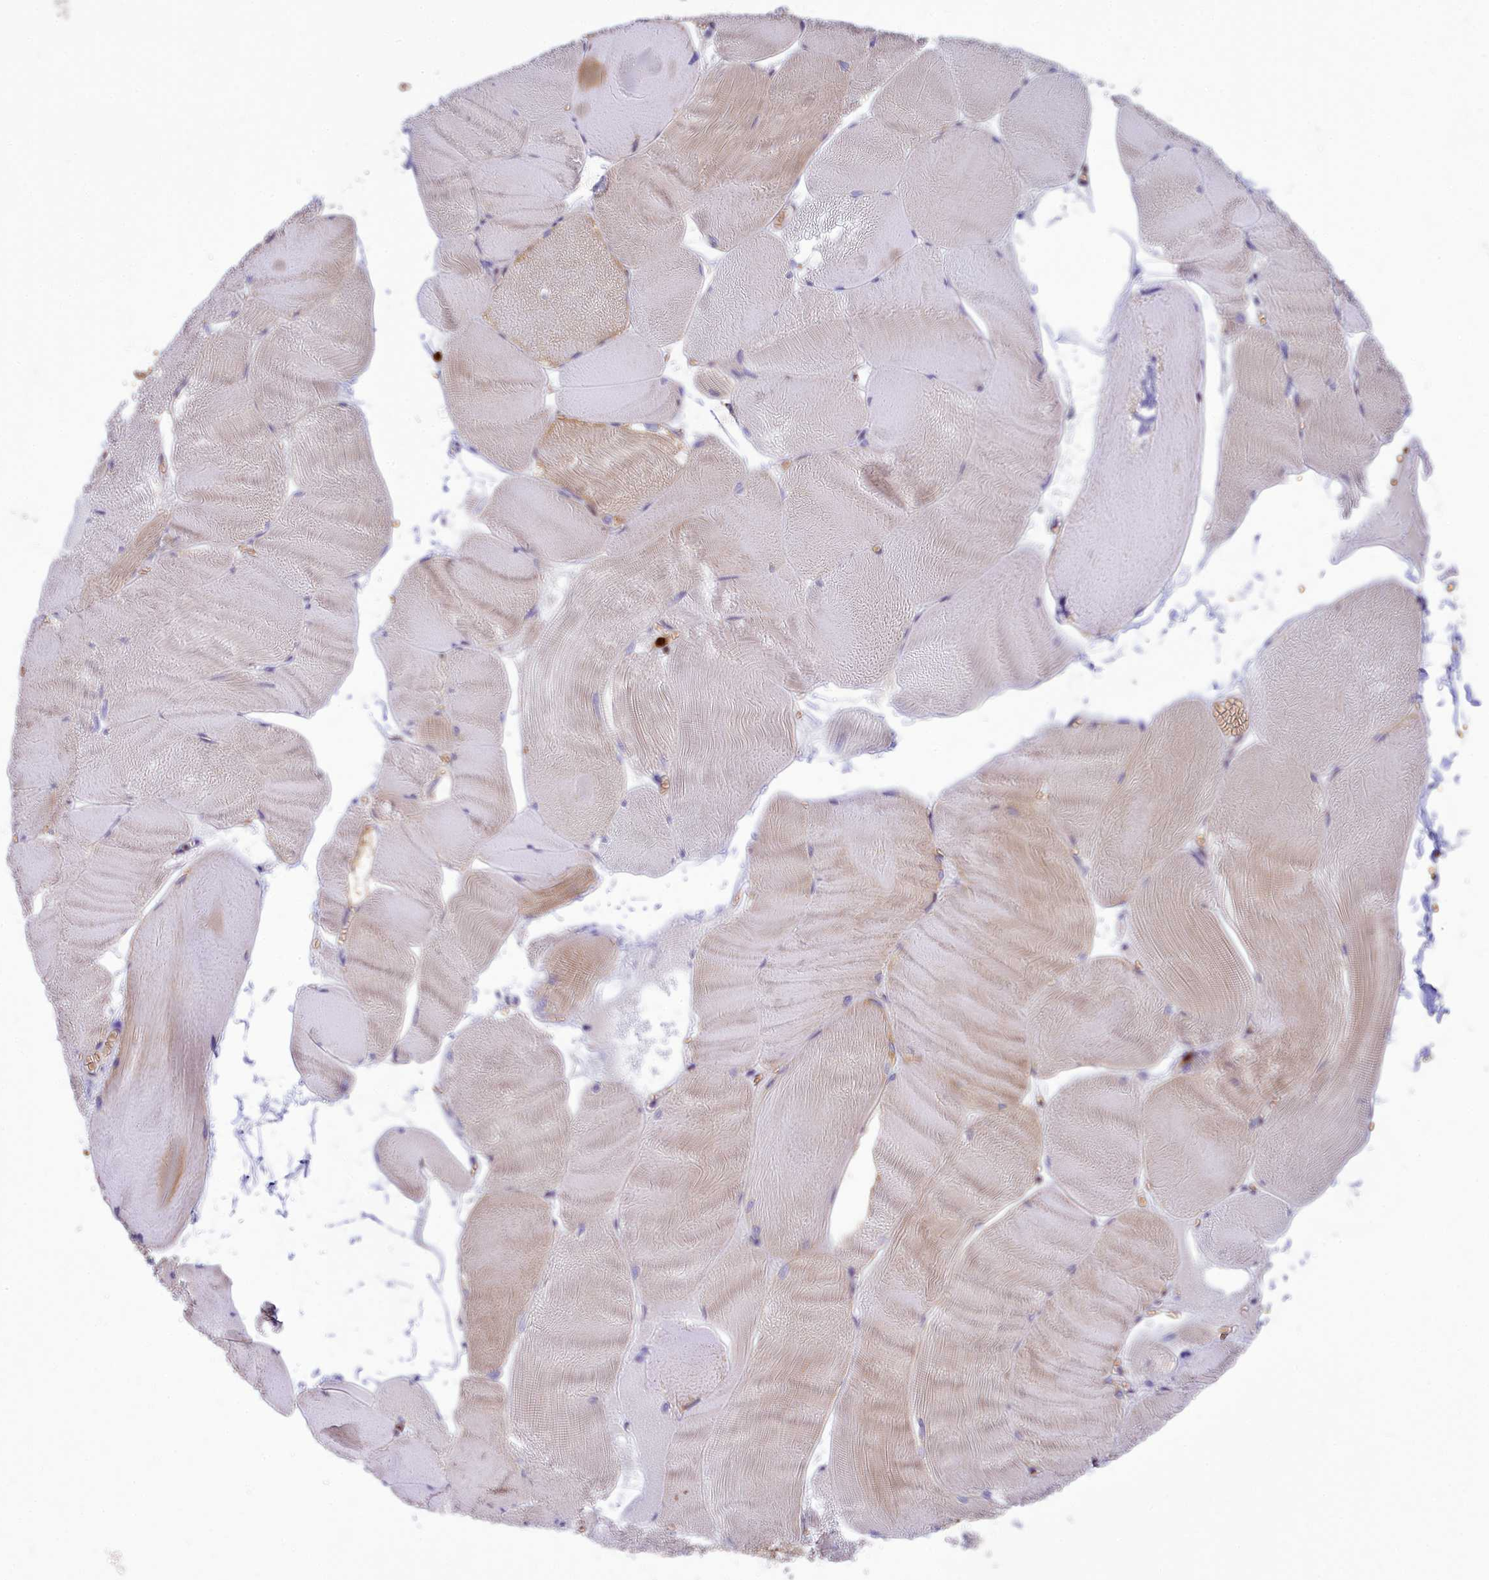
{"staining": {"intensity": "weak", "quantity": "<25%", "location": "cytoplasmic/membranous"}, "tissue": "skeletal muscle", "cell_type": "Myocytes", "image_type": "normal", "snomed": [{"axis": "morphology", "description": "Normal tissue, NOS"}, {"axis": "morphology", "description": "Basal cell carcinoma"}, {"axis": "topography", "description": "Skeletal muscle"}], "caption": "DAB (3,3'-diaminobenzidine) immunohistochemical staining of unremarkable skeletal muscle exhibits no significant positivity in myocytes. Nuclei are stained in blue.", "gene": "PKHD1L1", "patient": {"sex": "female", "age": 64}}